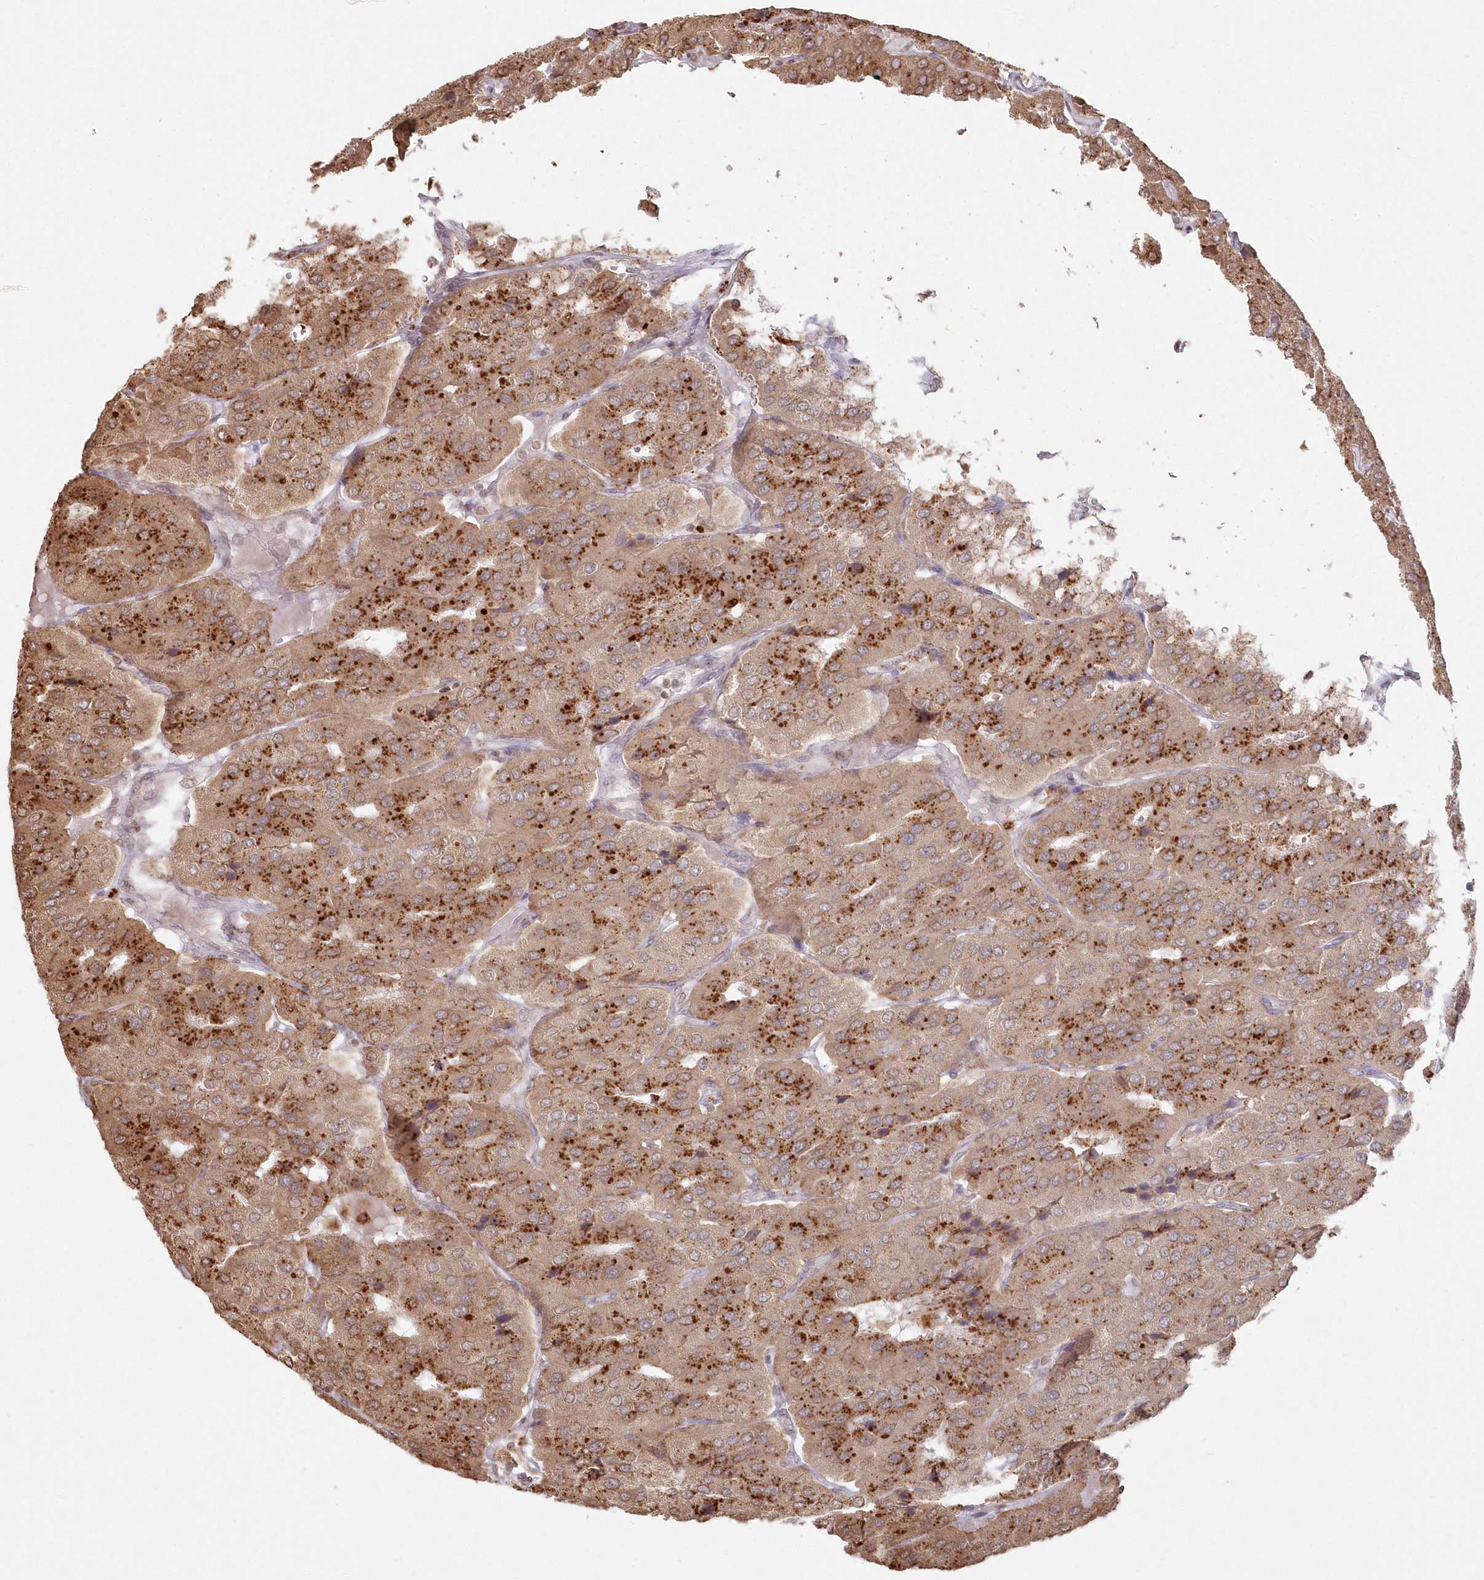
{"staining": {"intensity": "moderate", "quantity": ">75%", "location": "cytoplasmic/membranous"}, "tissue": "parathyroid gland", "cell_type": "Glandular cells", "image_type": "normal", "snomed": [{"axis": "morphology", "description": "Normal tissue, NOS"}, {"axis": "morphology", "description": "Adenoma, NOS"}, {"axis": "topography", "description": "Parathyroid gland"}], "caption": "This micrograph reveals IHC staining of normal human parathyroid gland, with medium moderate cytoplasmic/membranous staining in about >75% of glandular cells.", "gene": "ARSB", "patient": {"sex": "female", "age": 86}}